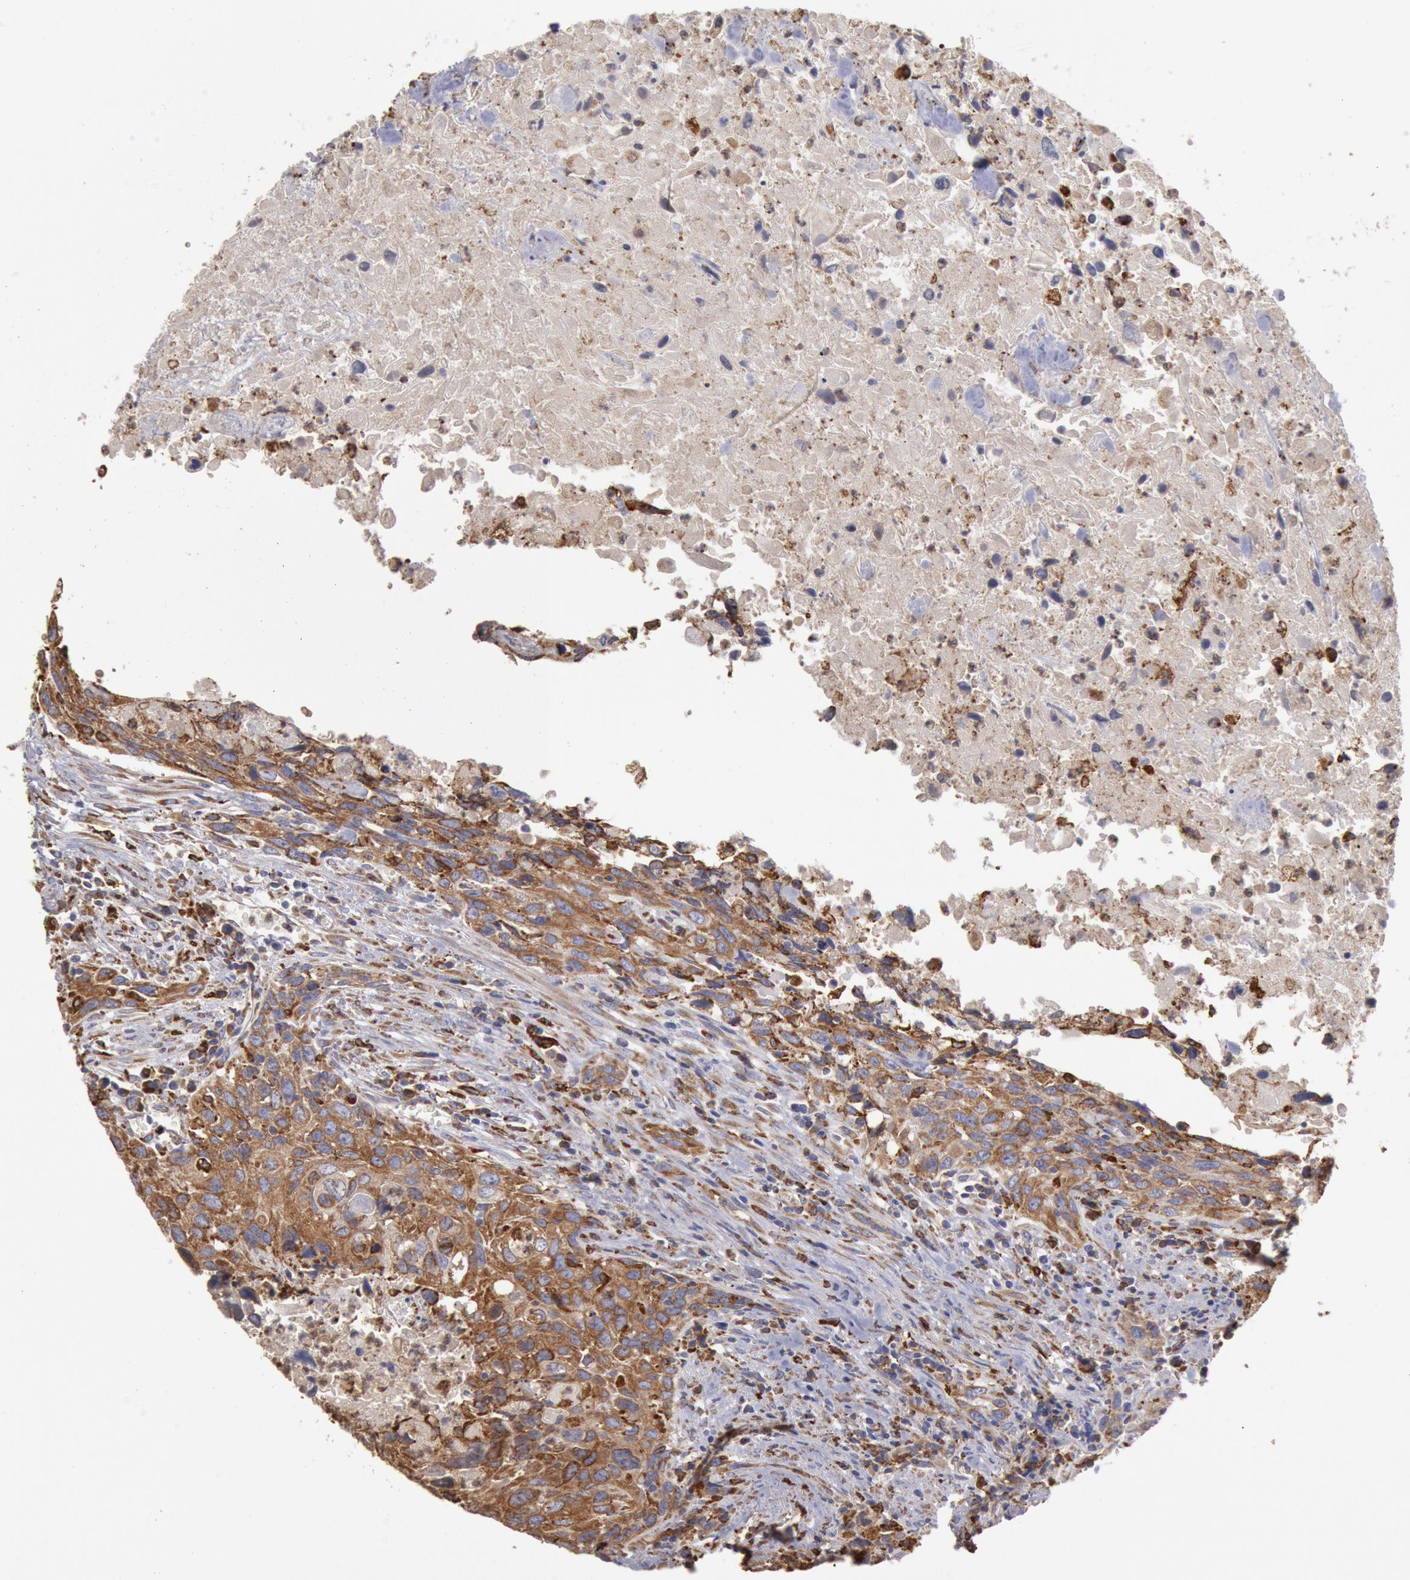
{"staining": {"intensity": "moderate", "quantity": ">75%", "location": "cytoplasmic/membranous"}, "tissue": "urothelial cancer", "cell_type": "Tumor cells", "image_type": "cancer", "snomed": [{"axis": "morphology", "description": "Urothelial carcinoma, High grade"}, {"axis": "topography", "description": "Urinary bladder"}], "caption": "IHC (DAB) staining of human urothelial cancer exhibits moderate cytoplasmic/membranous protein positivity in approximately >75% of tumor cells. (DAB (3,3'-diaminobenzidine) IHC with brightfield microscopy, high magnification).", "gene": "ERP44", "patient": {"sex": "male", "age": 71}}